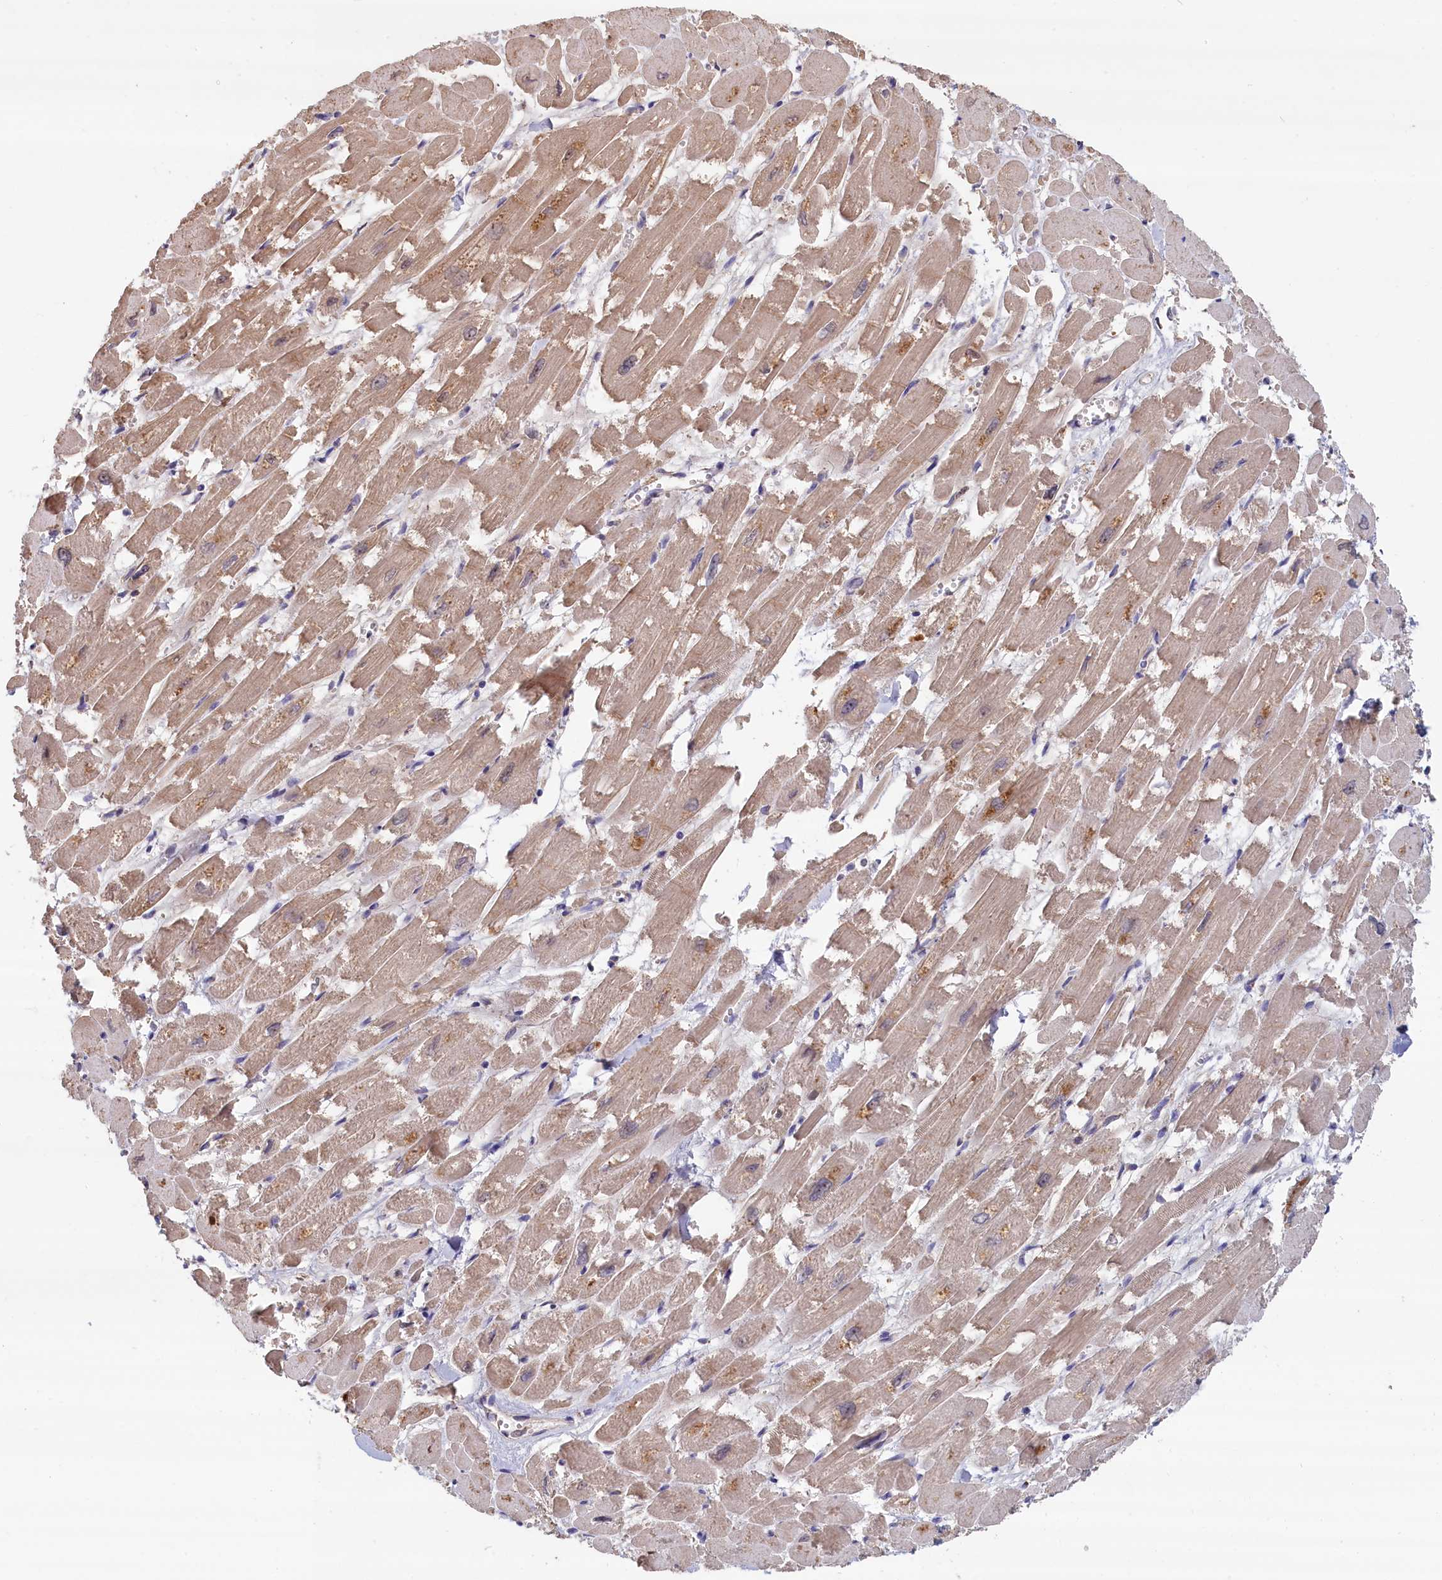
{"staining": {"intensity": "moderate", "quantity": "25%-75%", "location": "cytoplasmic/membranous"}, "tissue": "heart muscle", "cell_type": "Cardiomyocytes", "image_type": "normal", "snomed": [{"axis": "morphology", "description": "Normal tissue, NOS"}, {"axis": "topography", "description": "Heart"}], "caption": "Immunohistochemical staining of normal heart muscle displays medium levels of moderate cytoplasmic/membranous expression in approximately 25%-75% of cardiomyocytes. The staining was performed using DAB to visualize the protein expression in brown, while the nuclei were stained in blue with hematoxylin (Magnification: 20x).", "gene": "ENSG00000269825", "patient": {"sex": "male", "age": 54}}